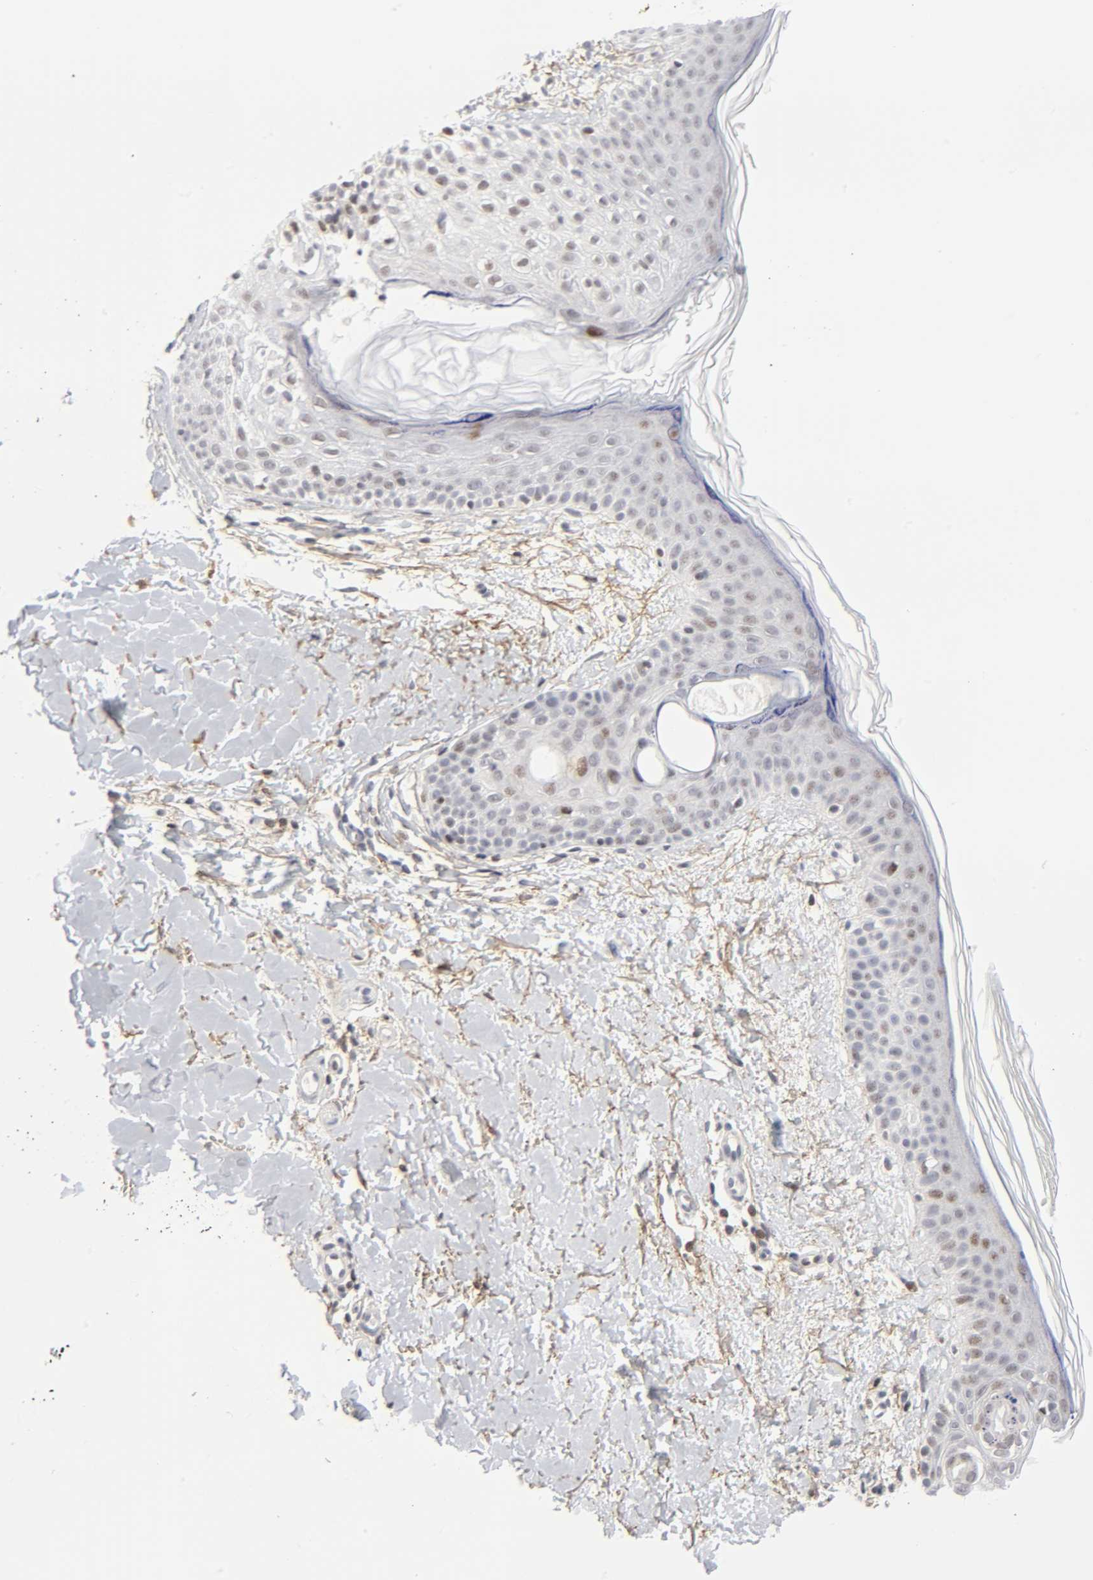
{"staining": {"intensity": "weak", "quantity": ">75%", "location": "nuclear"}, "tissue": "skin", "cell_type": "Fibroblasts", "image_type": "normal", "snomed": [{"axis": "morphology", "description": "Normal tissue, NOS"}, {"axis": "topography", "description": "Skin"}], "caption": "Protein staining by IHC exhibits weak nuclear positivity in about >75% of fibroblasts in unremarkable skin.", "gene": "DIDO1", "patient": {"sex": "female", "age": 56}}